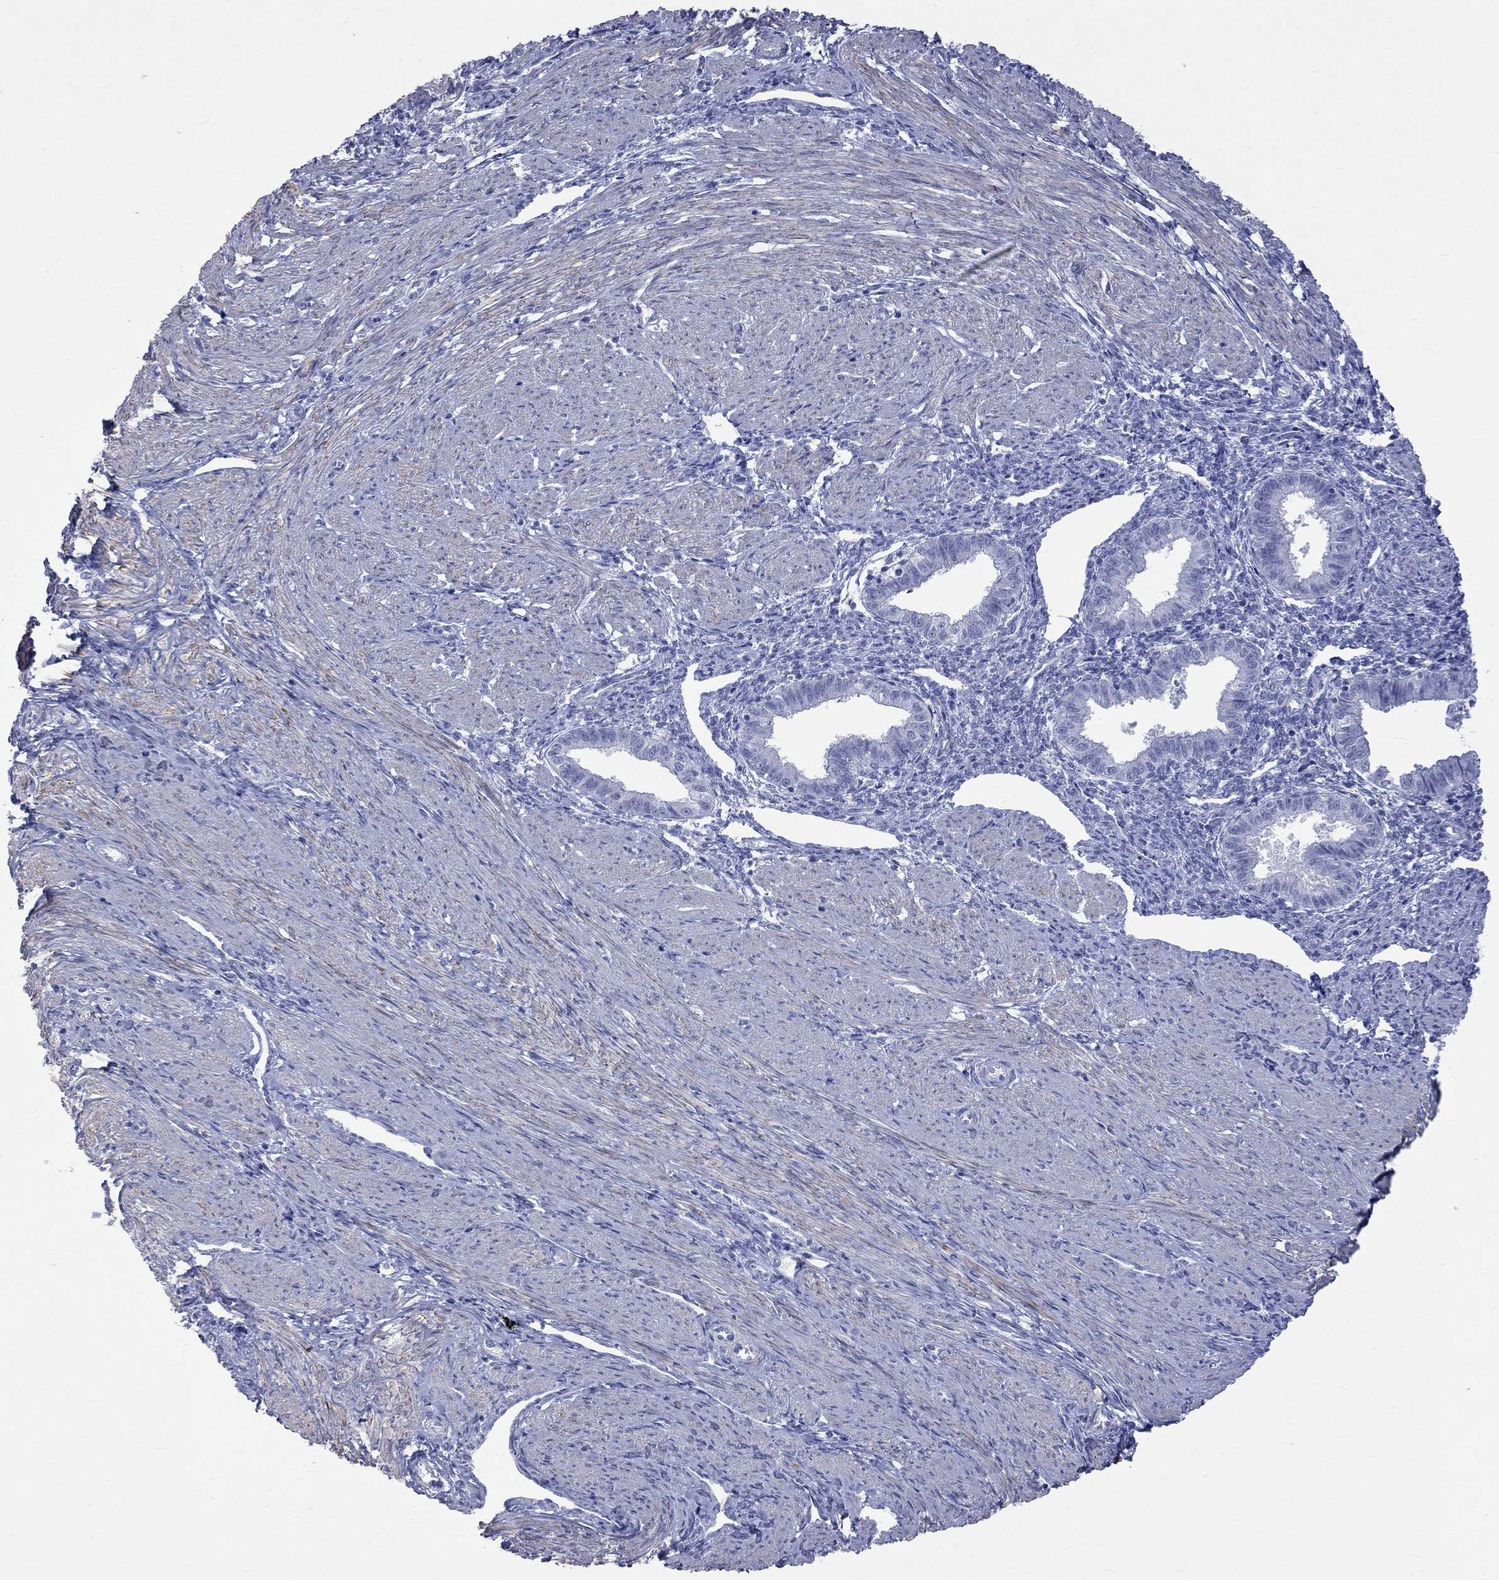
{"staining": {"intensity": "negative", "quantity": "none", "location": "none"}, "tissue": "endometrium", "cell_type": "Cells in endometrial stroma", "image_type": "normal", "snomed": [{"axis": "morphology", "description": "Normal tissue, NOS"}, {"axis": "topography", "description": "Endometrium"}], "caption": "An immunohistochemistry image of unremarkable endometrium is shown. There is no staining in cells in endometrial stroma of endometrium. (IHC, brightfield microscopy, high magnification).", "gene": "BPIFB1", "patient": {"sex": "female", "age": 37}}